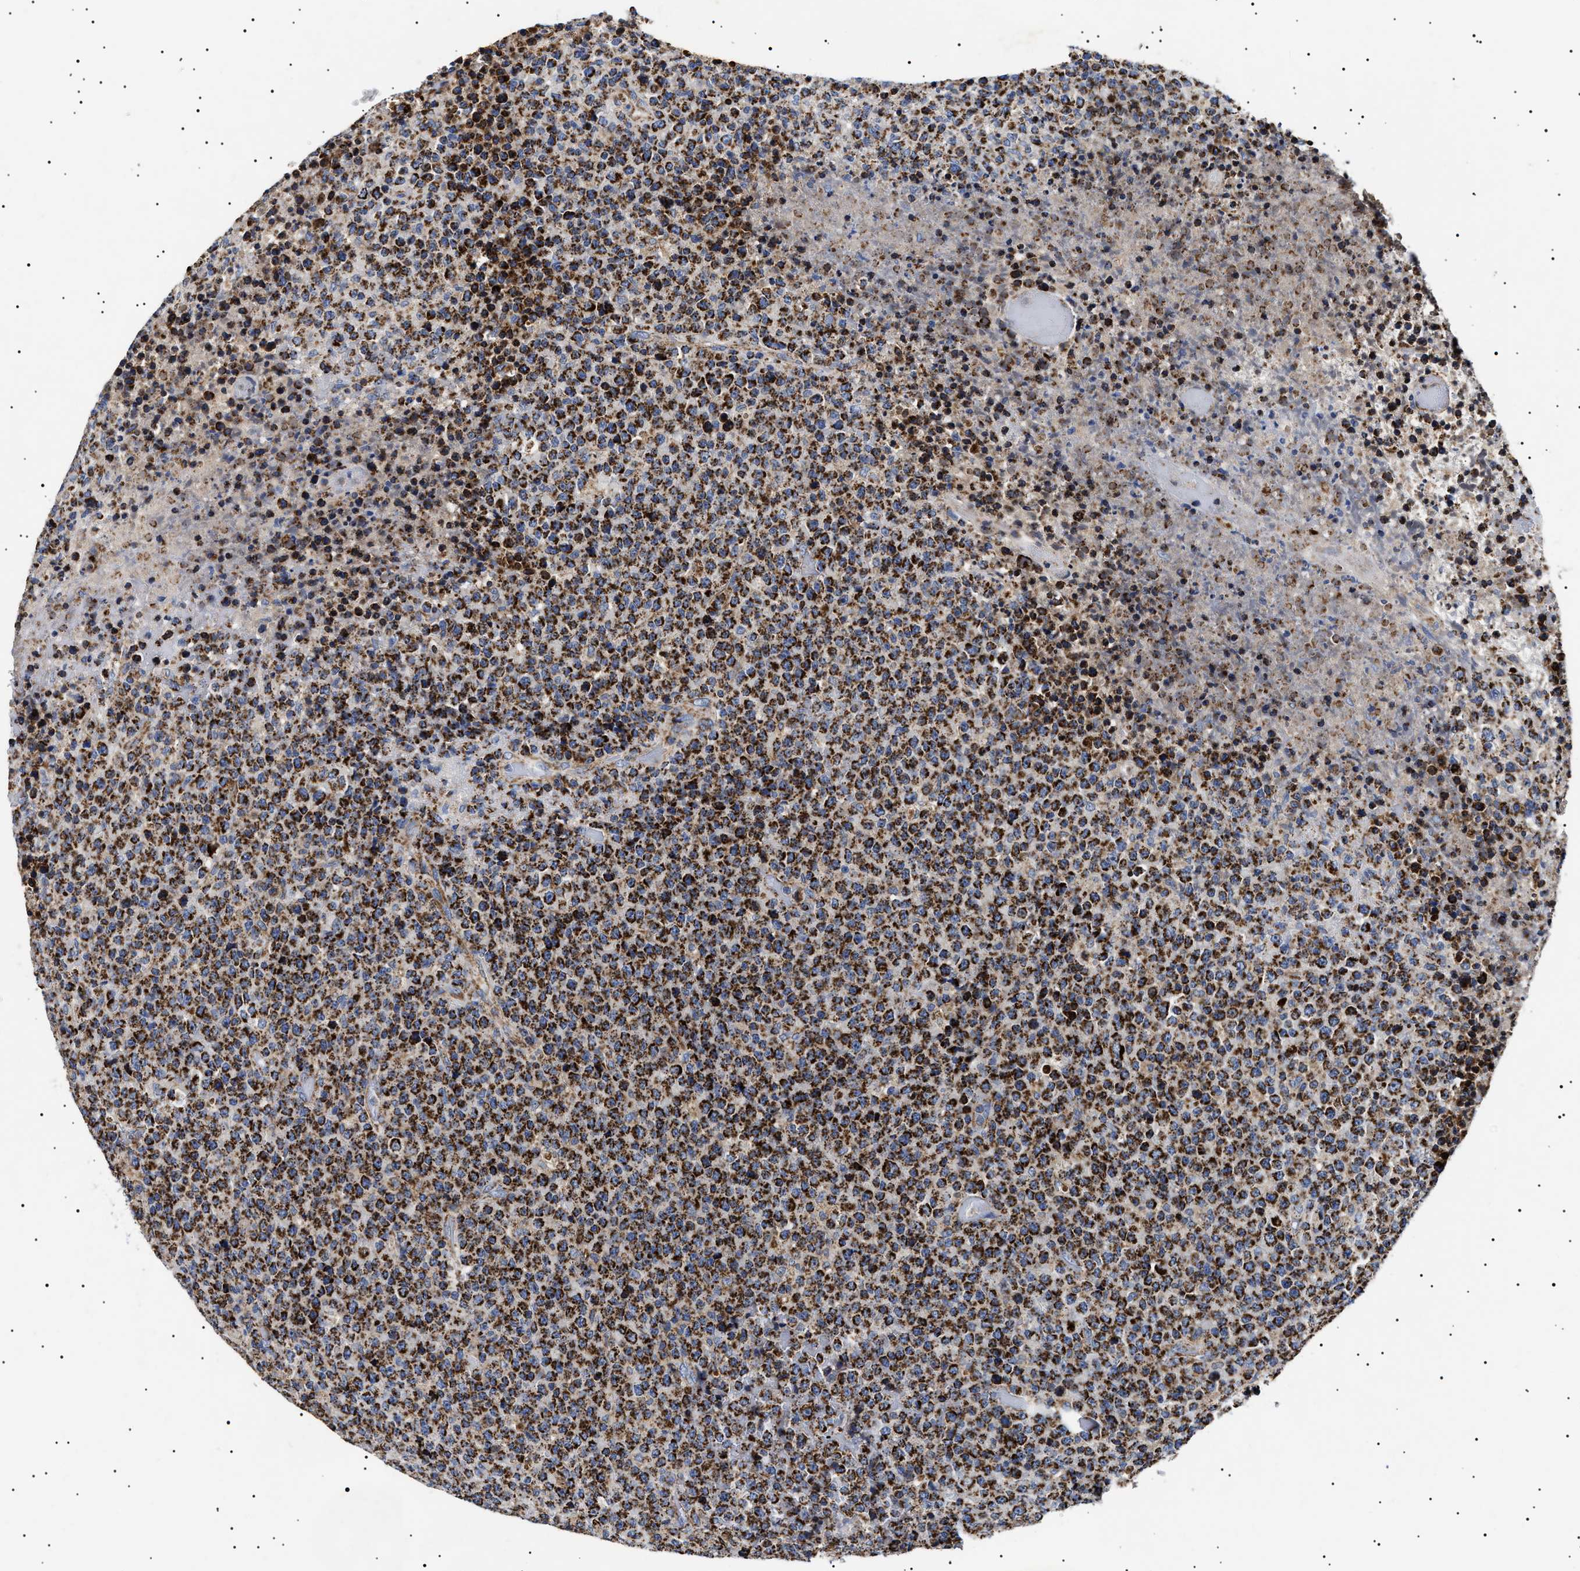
{"staining": {"intensity": "strong", "quantity": ">75%", "location": "cytoplasmic/membranous"}, "tissue": "lymphoma", "cell_type": "Tumor cells", "image_type": "cancer", "snomed": [{"axis": "morphology", "description": "Malignant lymphoma, non-Hodgkin's type, High grade"}, {"axis": "topography", "description": "Lymph node"}], "caption": "There is high levels of strong cytoplasmic/membranous positivity in tumor cells of lymphoma, as demonstrated by immunohistochemical staining (brown color).", "gene": "CHRDL2", "patient": {"sex": "male", "age": 13}}